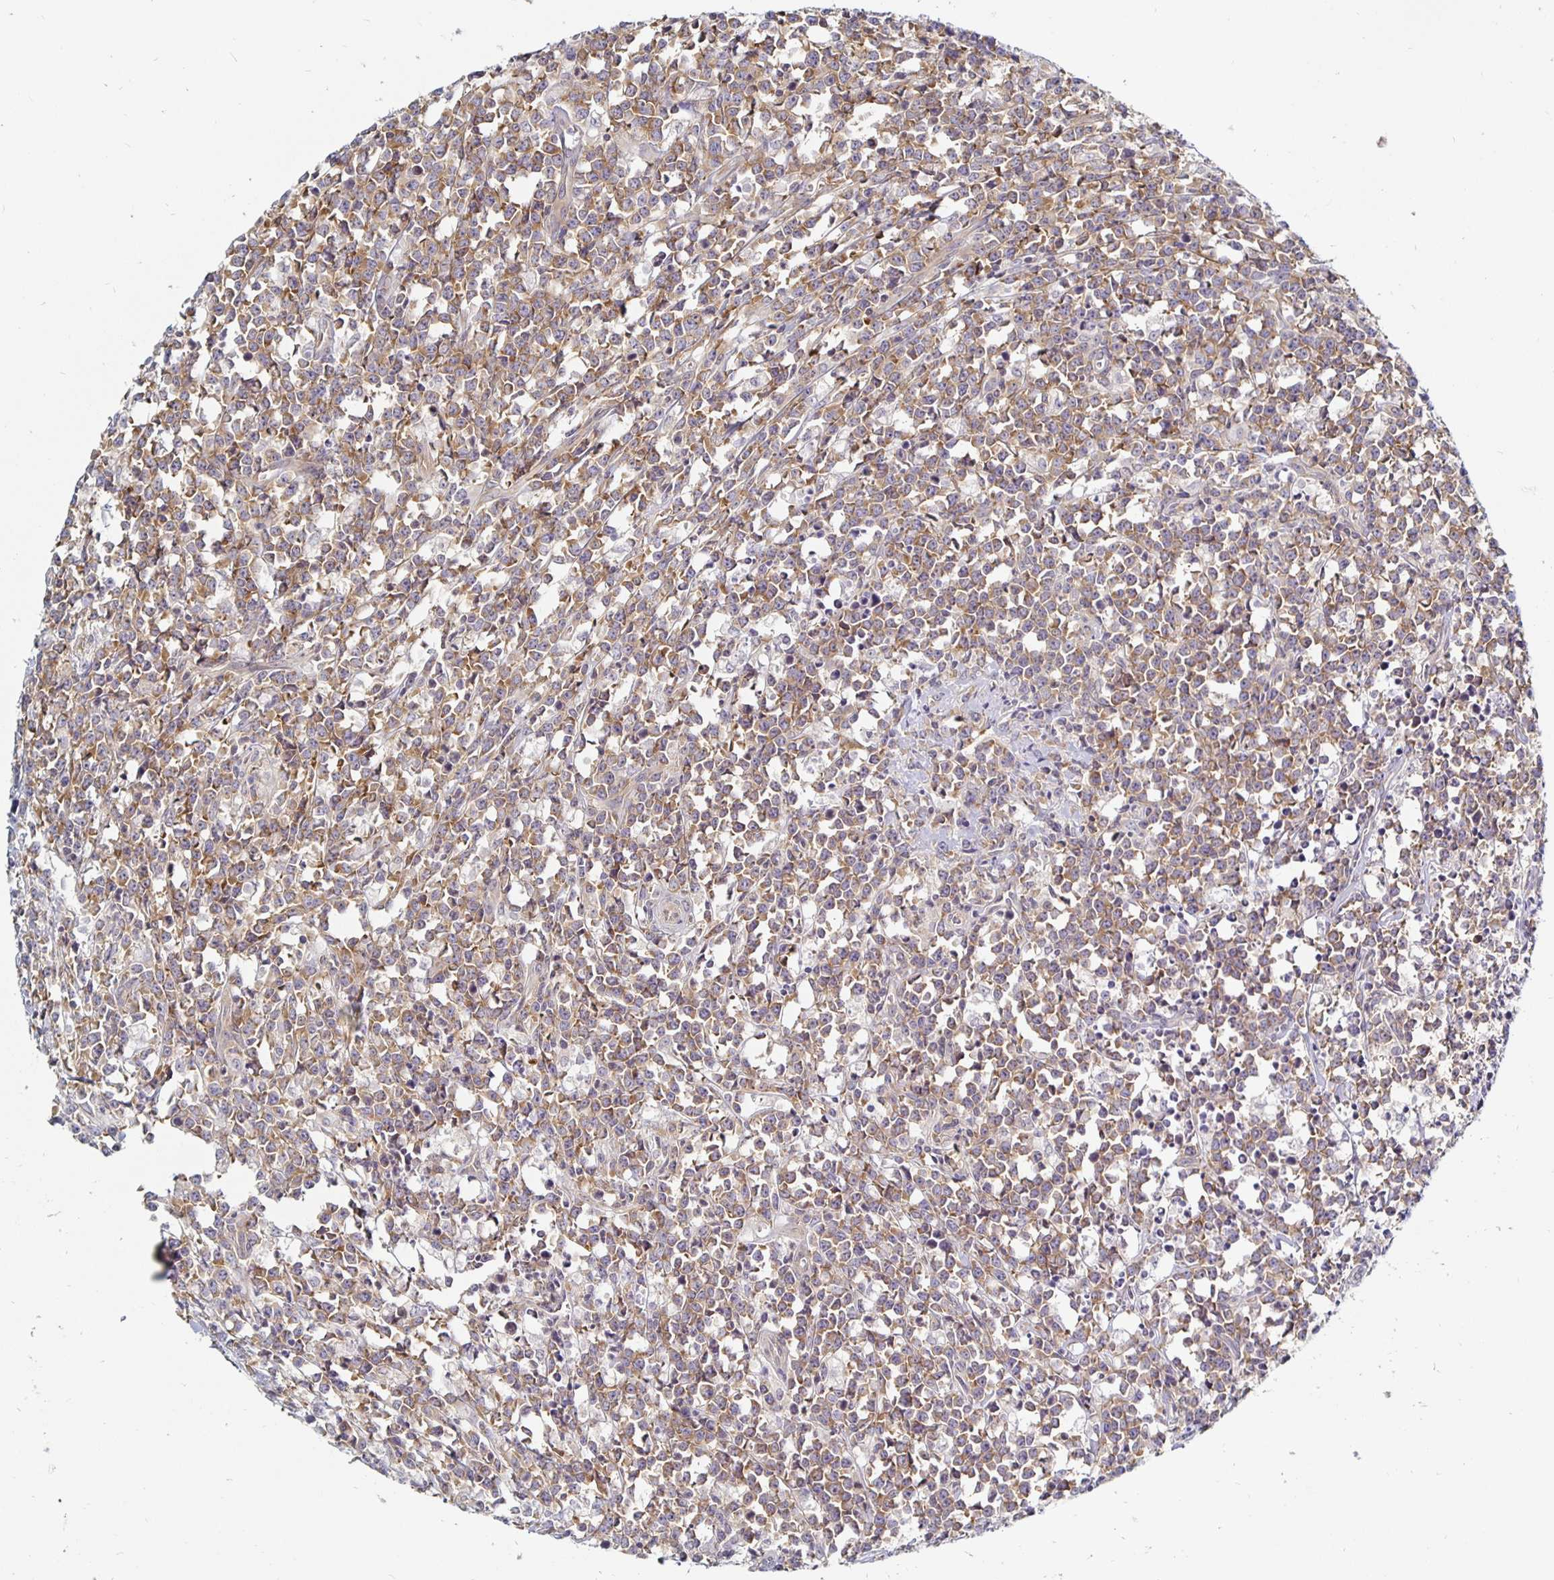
{"staining": {"intensity": "moderate", "quantity": ">75%", "location": "cytoplasmic/membranous"}, "tissue": "lymphoma", "cell_type": "Tumor cells", "image_type": "cancer", "snomed": [{"axis": "morphology", "description": "Malignant lymphoma, non-Hodgkin's type, High grade"}, {"axis": "topography", "description": "Small intestine"}], "caption": "Protein analysis of lymphoma tissue displays moderate cytoplasmic/membranous staining in approximately >75% of tumor cells.", "gene": "PDAP1", "patient": {"sex": "female", "age": 56}}